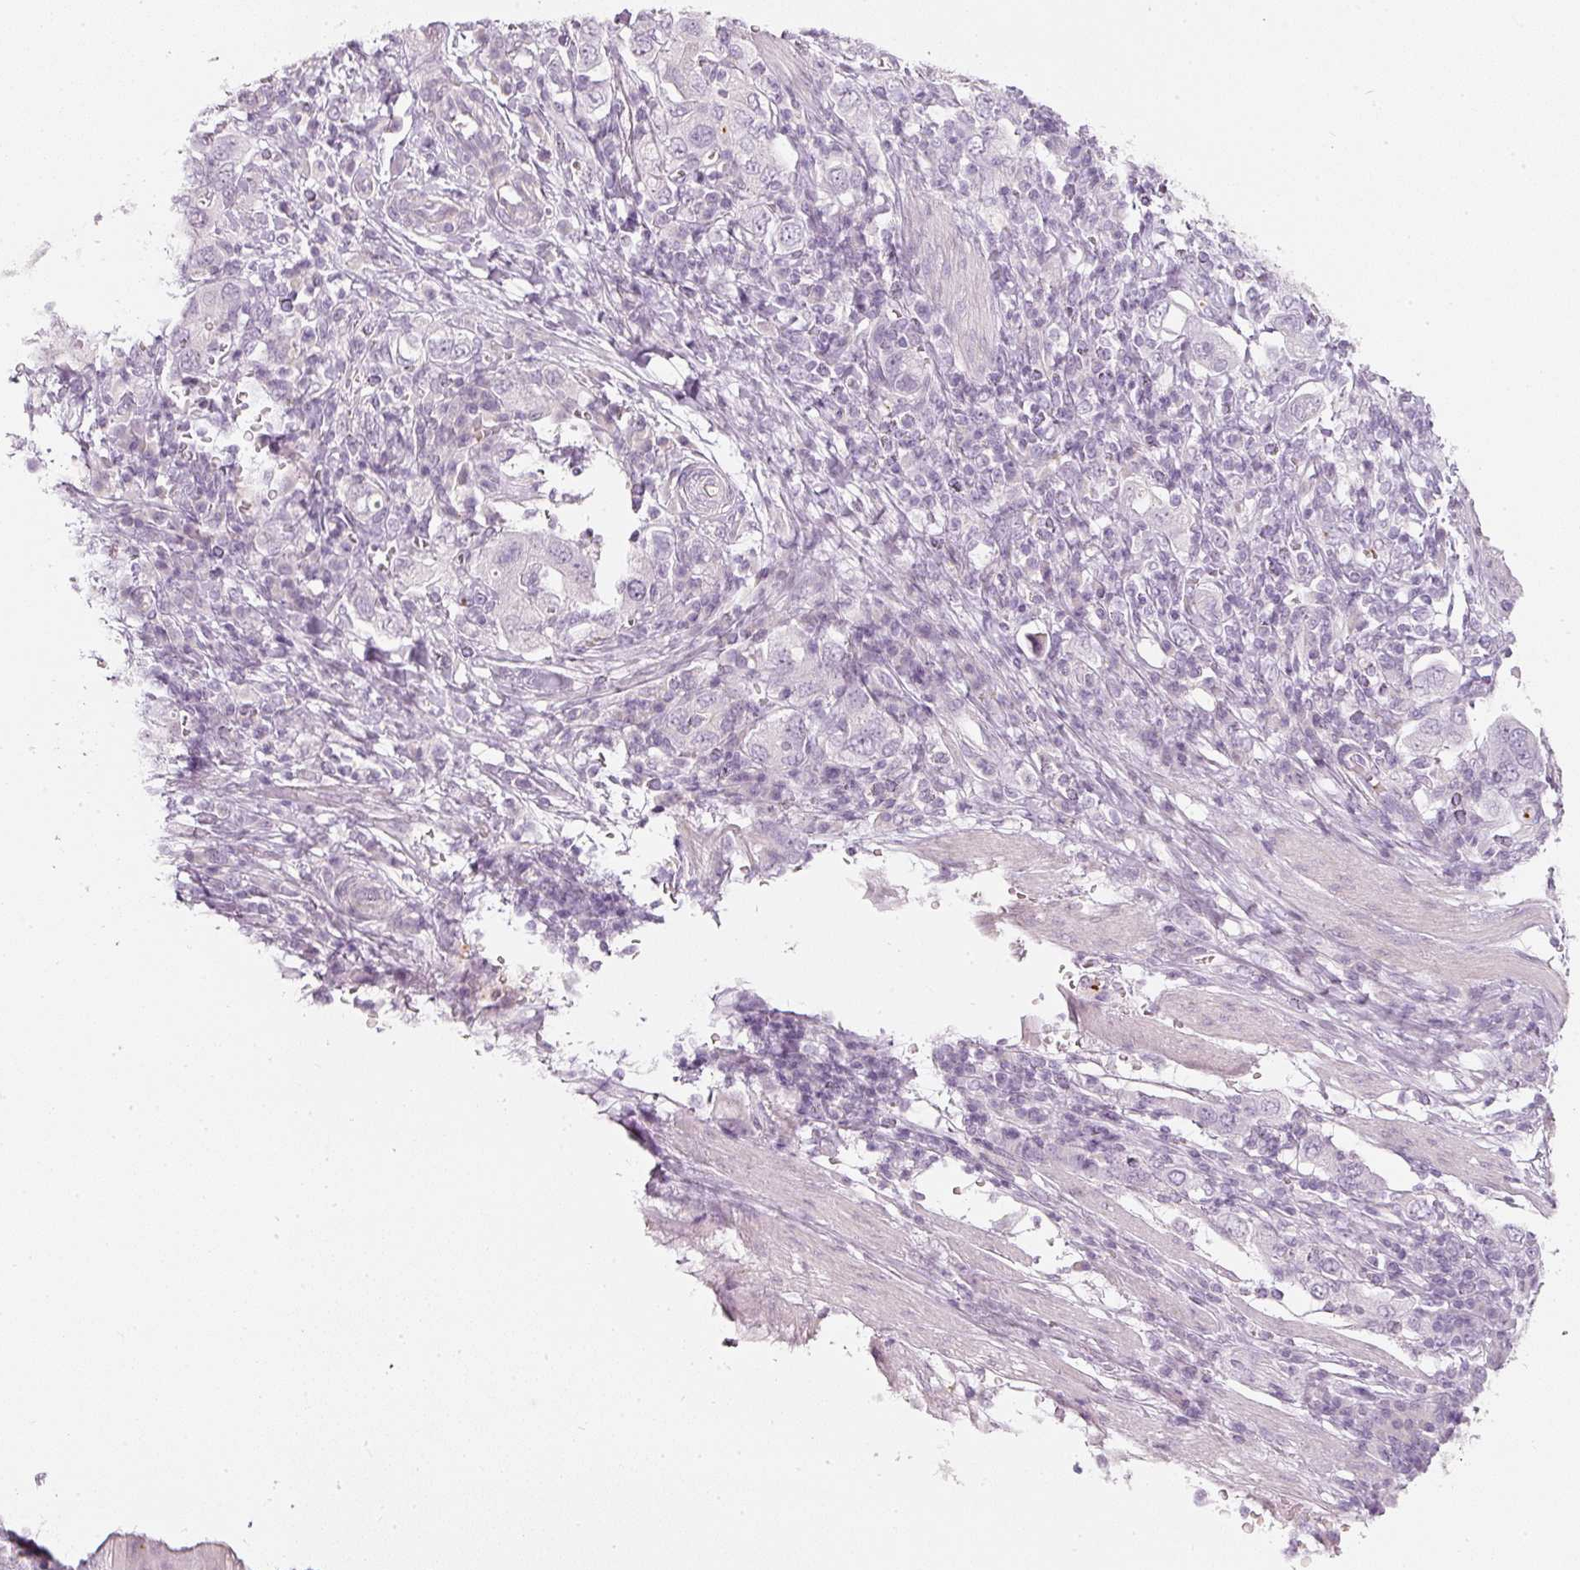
{"staining": {"intensity": "negative", "quantity": "none", "location": "none"}, "tissue": "stomach cancer", "cell_type": "Tumor cells", "image_type": "cancer", "snomed": [{"axis": "morphology", "description": "Adenocarcinoma, NOS"}, {"axis": "topography", "description": "Stomach, upper"}, {"axis": "topography", "description": "Stomach"}], "caption": "Tumor cells show no significant staining in stomach cancer (adenocarcinoma). (Brightfield microscopy of DAB (3,3'-diaminobenzidine) IHC at high magnification).", "gene": "LECT2", "patient": {"sex": "male", "age": 62}}